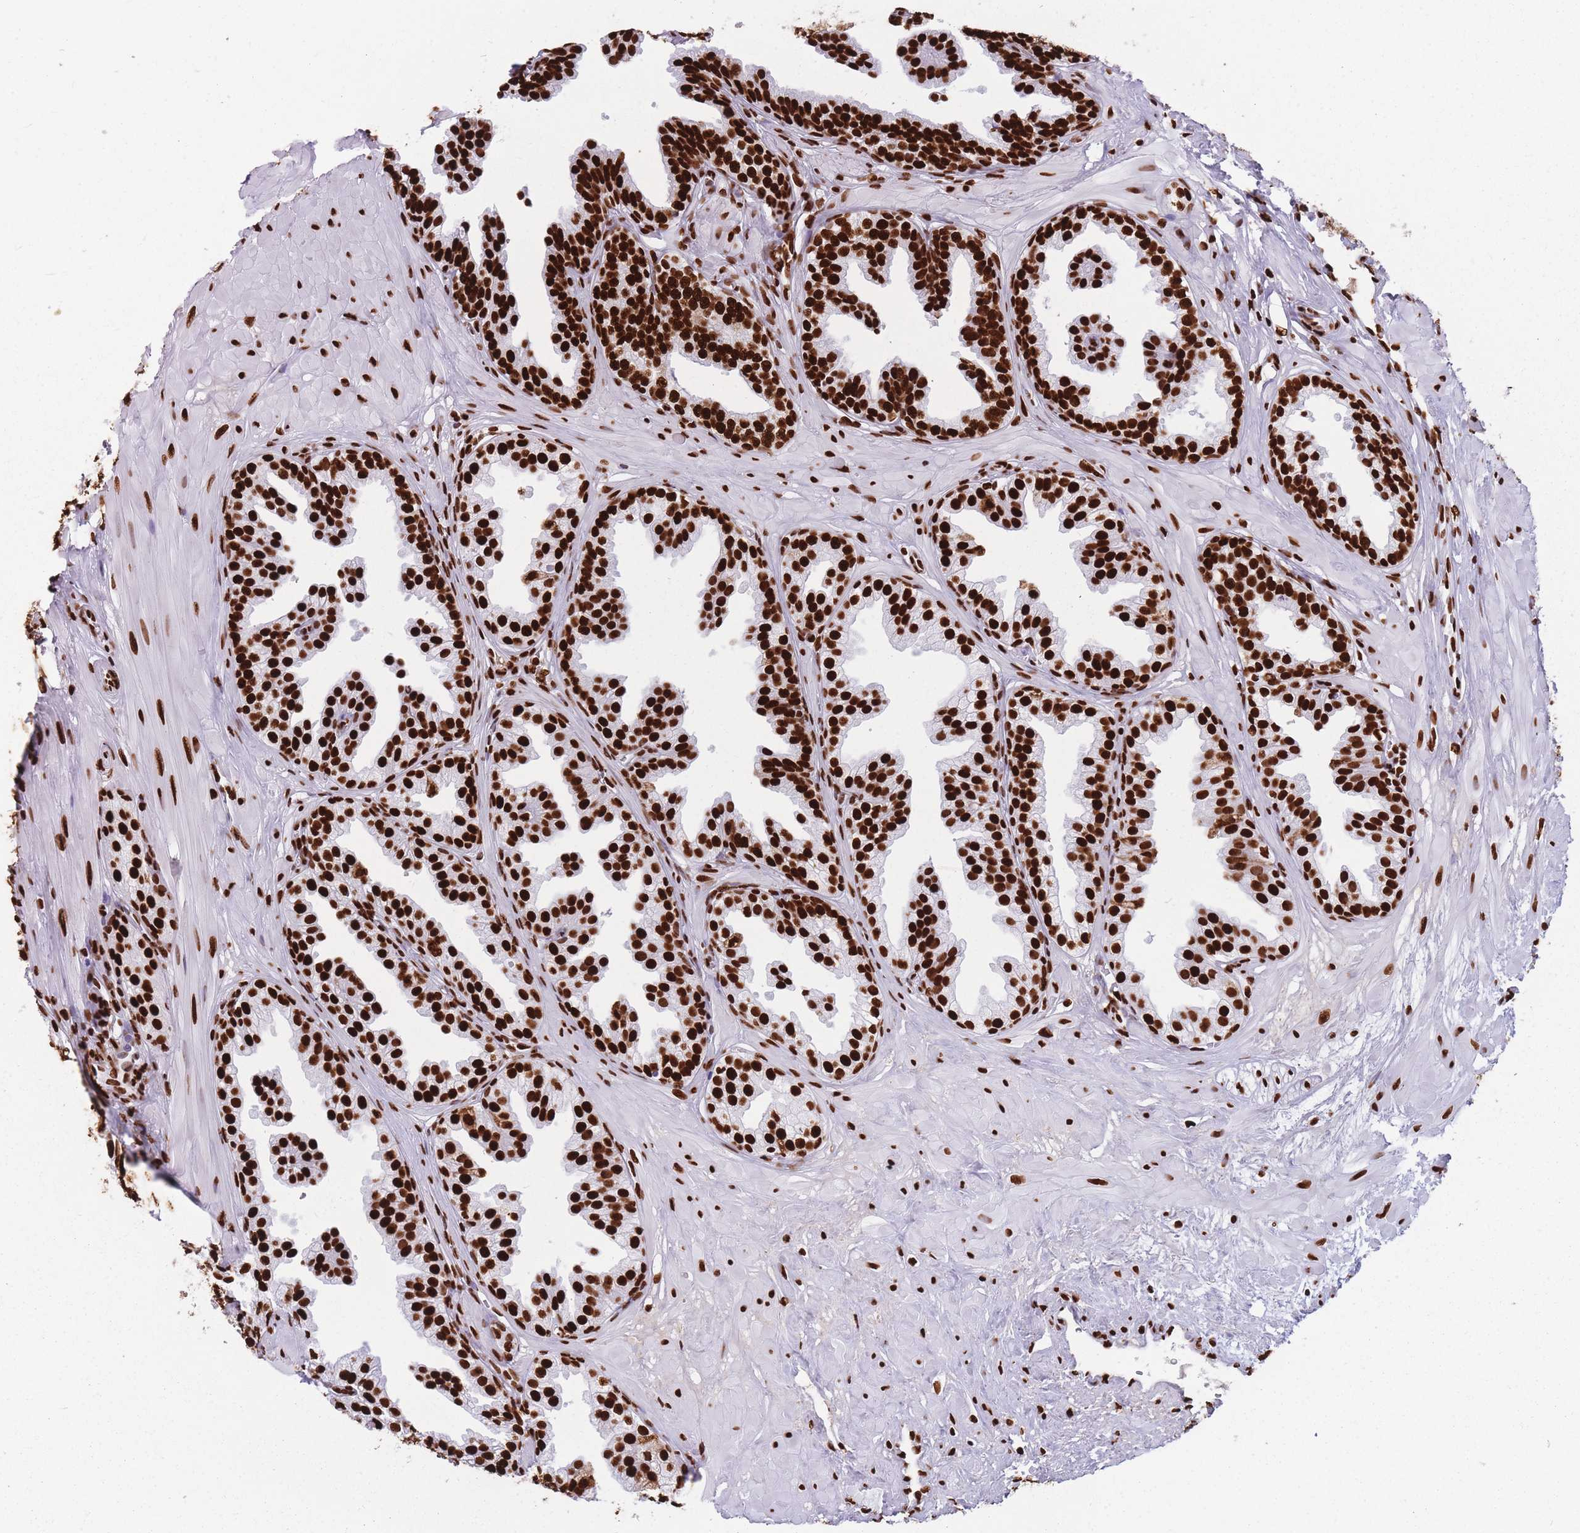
{"staining": {"intensity": "strong", "quantity": ">75%", "location": "nuclear"}, "tissue": "prostate", "cell_type": "Glandular cells", "image_type": "normal", "snomed": [{"axis": "morphology", "description": "Normal tissue, NOS"}, {"axis": "topography", "description": "Prostate"}, {"axis": "topography", "description": "Peripheral nerve tissue"}], "caption": "Protein expression analysis of unremarkable prostate shows strong nuclear positivity in approximately >75% of glandular cells. (DAB = brown stain, brightfield microscopy at high magnification).", "gene": "HNRNPUL1", "patient": {"sex": "male", "age": 55}}